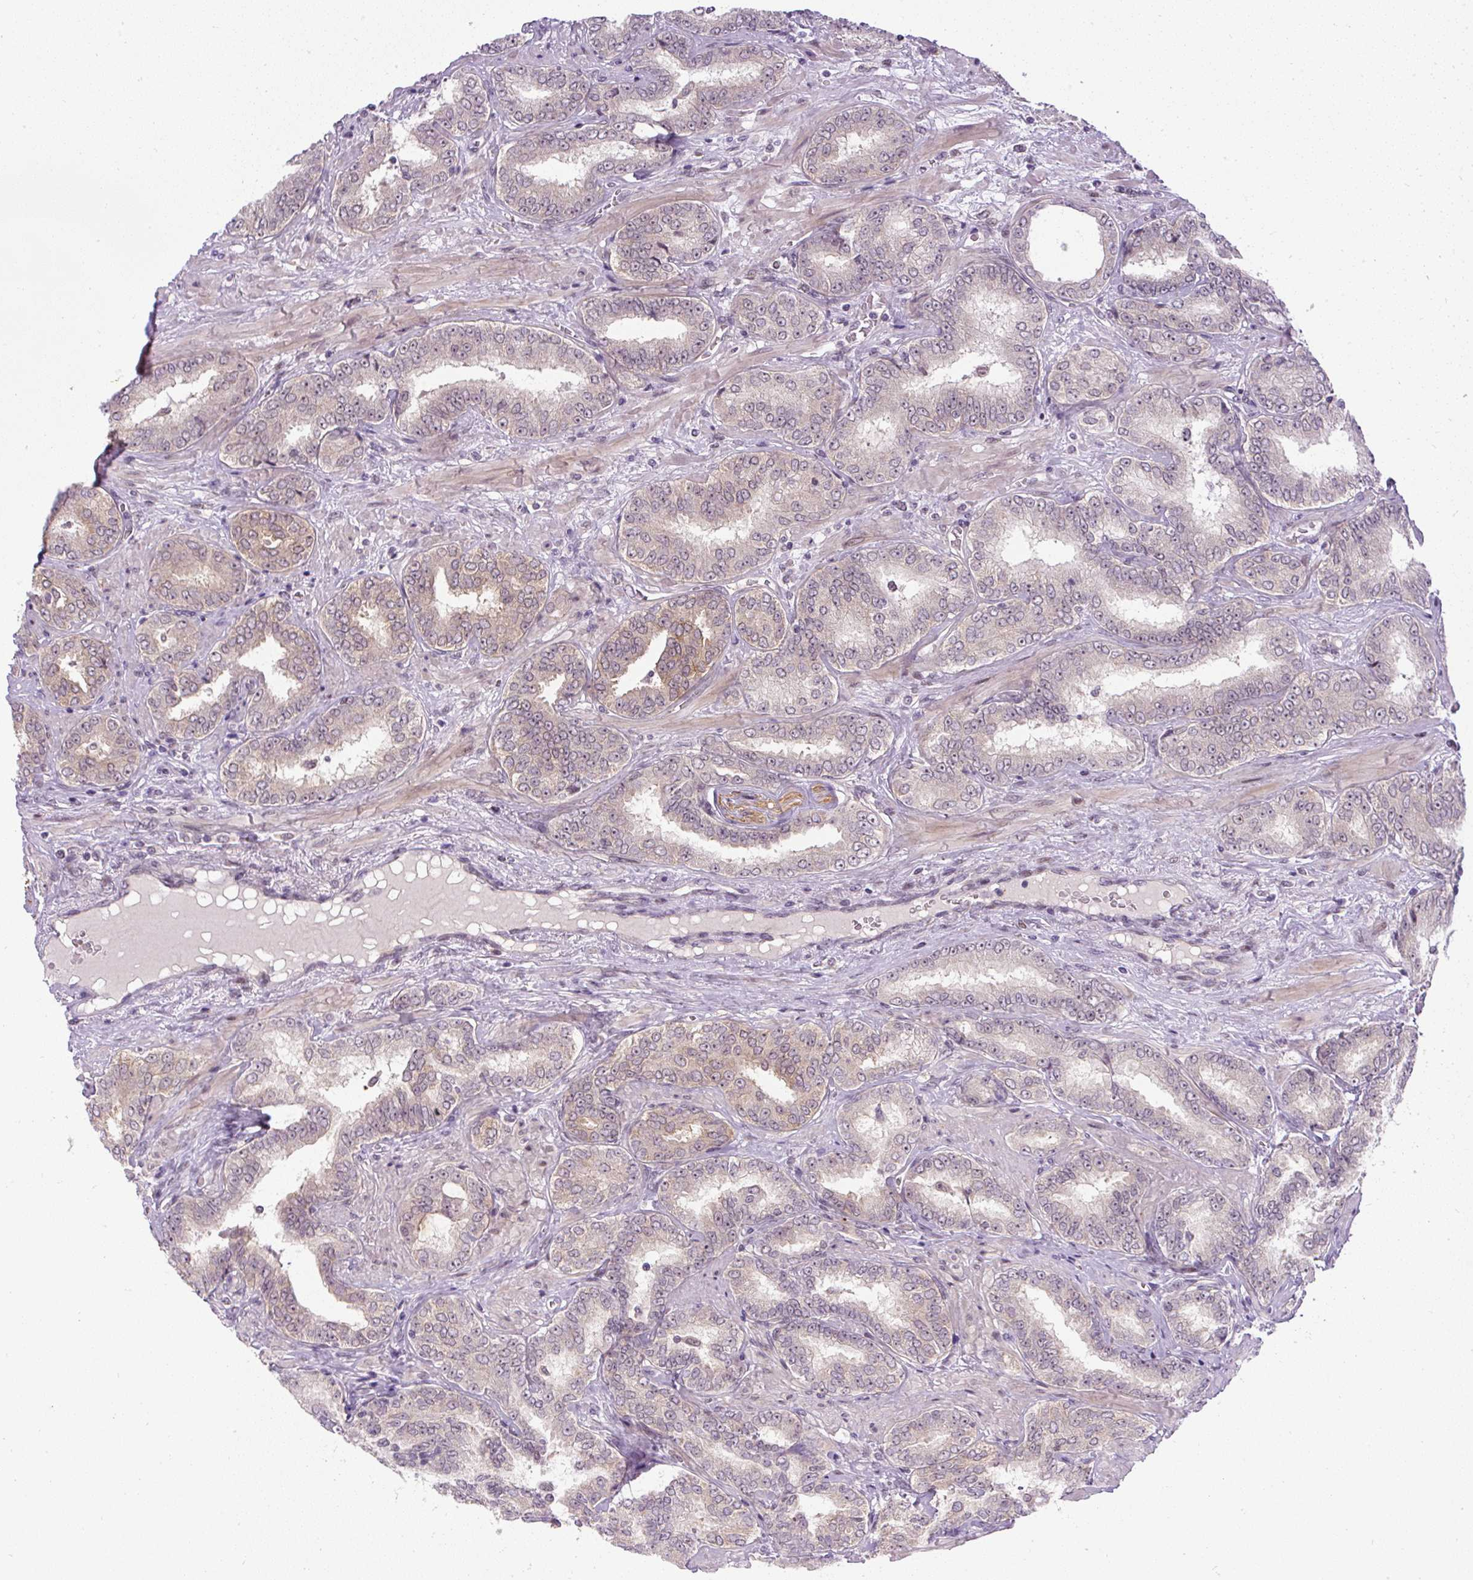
{"staining": {"intensity": "weak", "quantity": "<25%", "location": "cytoplasmic/membranous"}, "tissue": "prostate cancer", "cell_type": "Tumor cells", "image_type": "cancer", "snomed": [{"axis": "morphology", "description": "Adenocarcinoma, High grade"}, {"axis": "topography", "description": "Prostate"}], "caption": "Prostate adenocarcinoma (high-grade) stained for a protein using immunohistochemistry (IHC) shows no positivity tumor cells.", "gene": "FAM117B", "patient": {"sex": "male", "age": 72}}